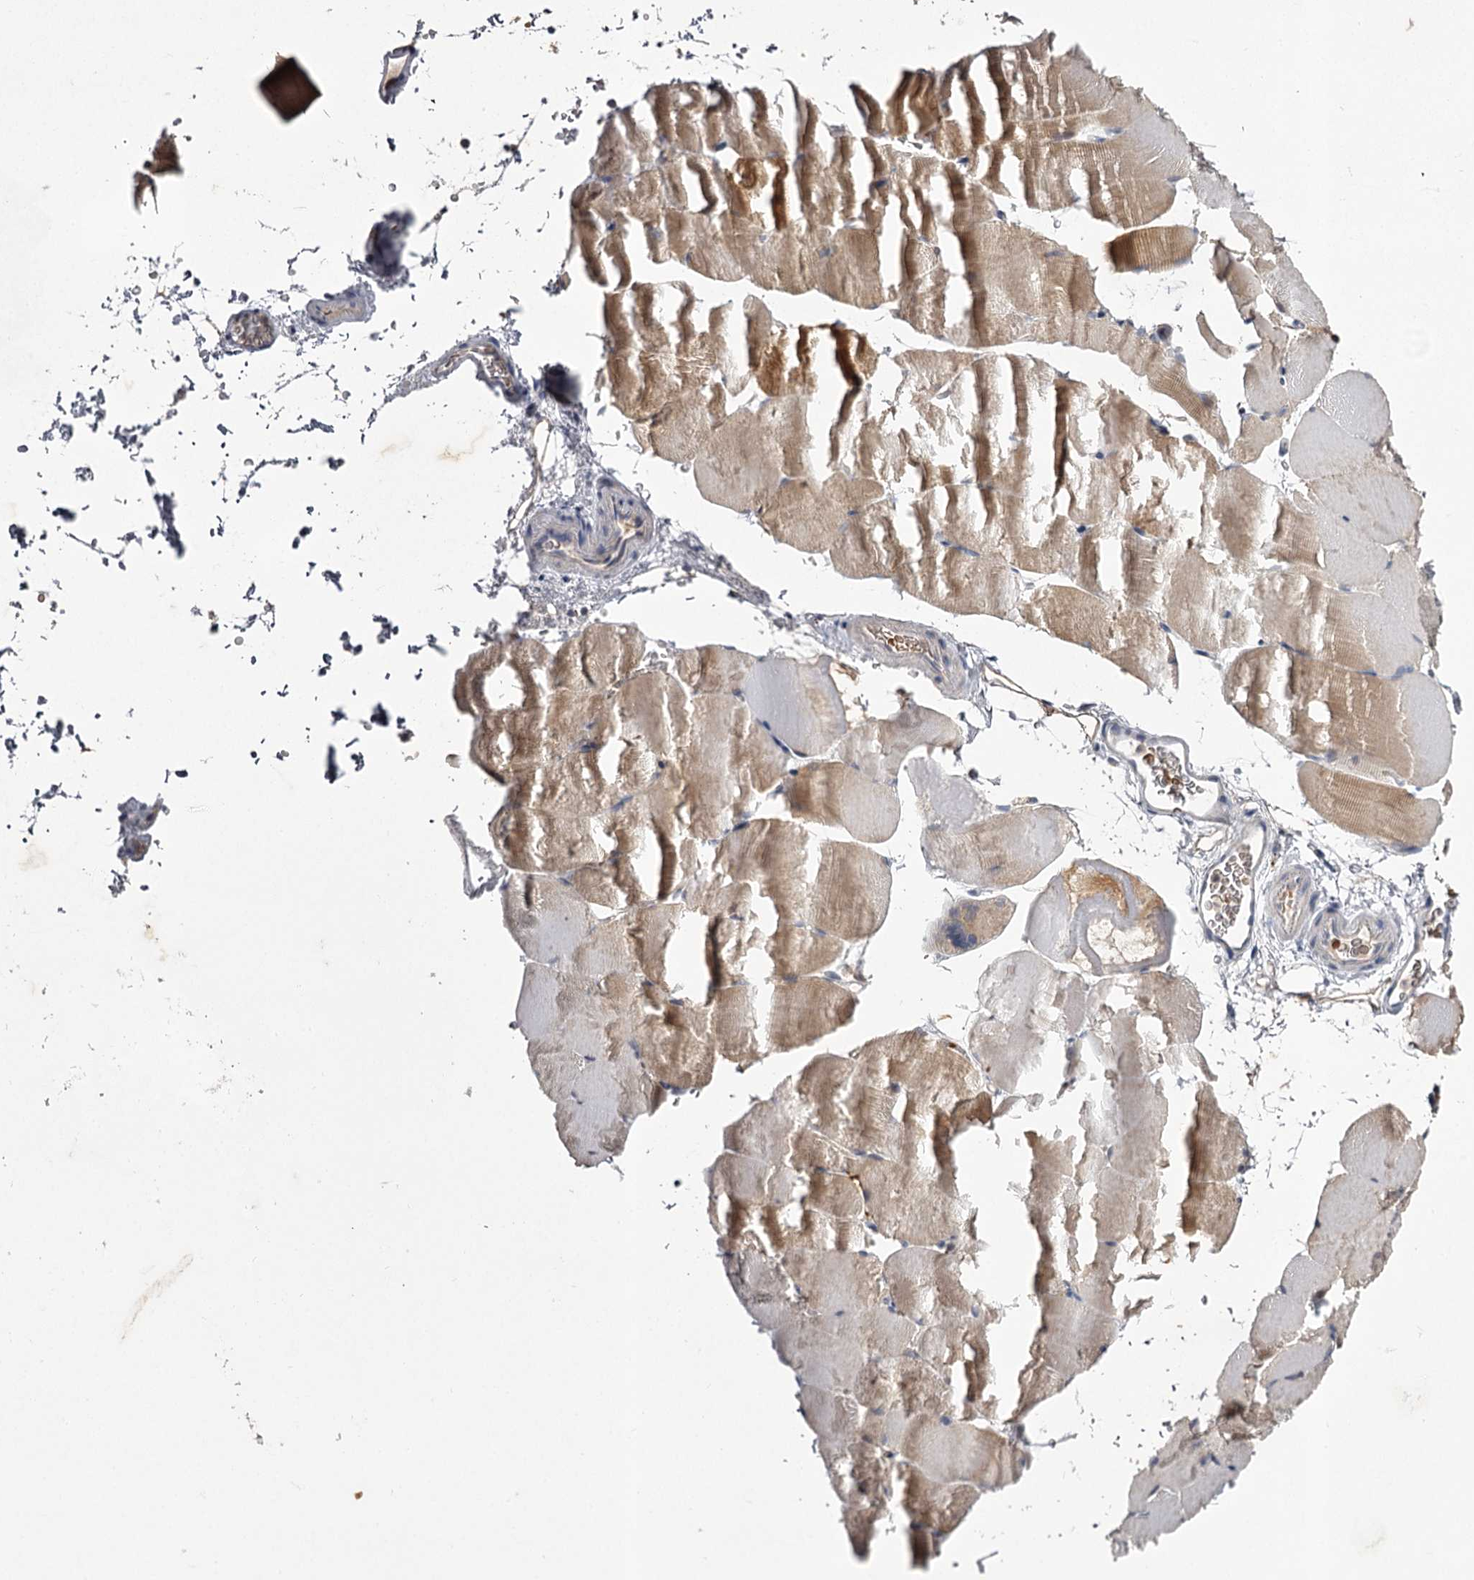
{"staining": {"intensity": "weak", "quantity": "<25%", "location": "cytoplasmic/membranous"}, "tissue": "skeletal muscle", "cell_type": "Myocytes", "image_type": "normal", "snomed": [{"axis": "morphology", "description": "Normal tissue, NOS"}, {"axis": "topography", "description": "Skeletal muscle"}, {"axis": "topography", "description": "Parathyroid gland"}], "caption": "Micrograph shows no protein staining in myocytes of benign skeletal muscle.", "gene": "RASSF6", "patient": {"sex": "female", "age": 37}}